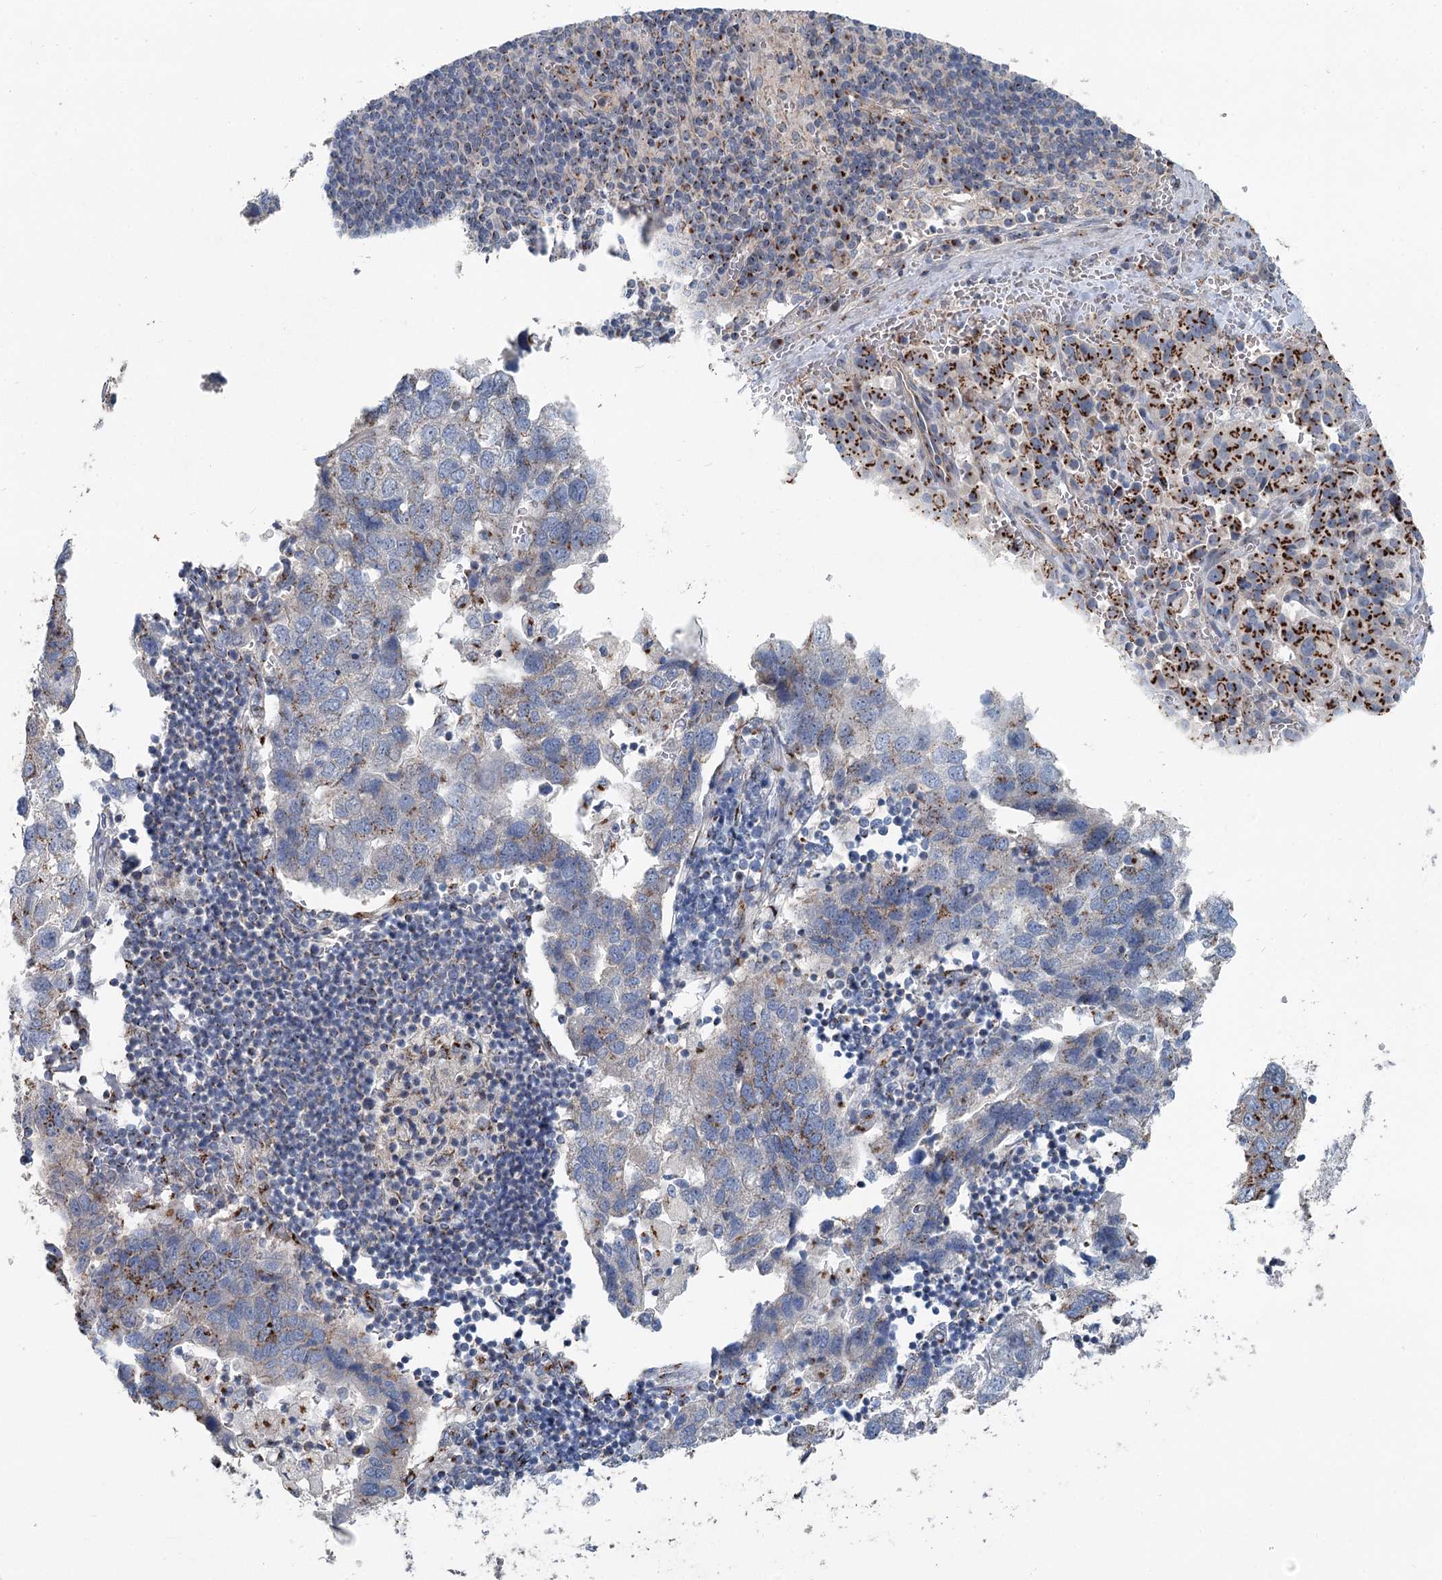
{"staining": {"intensity": "strong", "quantity": "25%-75%", "location": "cytoplasmic/membranous"}, "tissue": "pancreatic cancer", "cell_type": "Tumor cells", "image_type": "cancer", "snomed": [{"axis": "morphology", "description": "Adenocarcinoma, NOS"}, {"axis": "topography", "description": "Pancreas"}], "caption": "The micrograph displays immunohistochemical staining of adenocarcinoma (pancreatic). There is strong cytoplasmic/membranous positivity is present in about 25%-75% of tumor cells.", "gene": "ITIH5", "patient": {"sex": "male", "age": 65}}